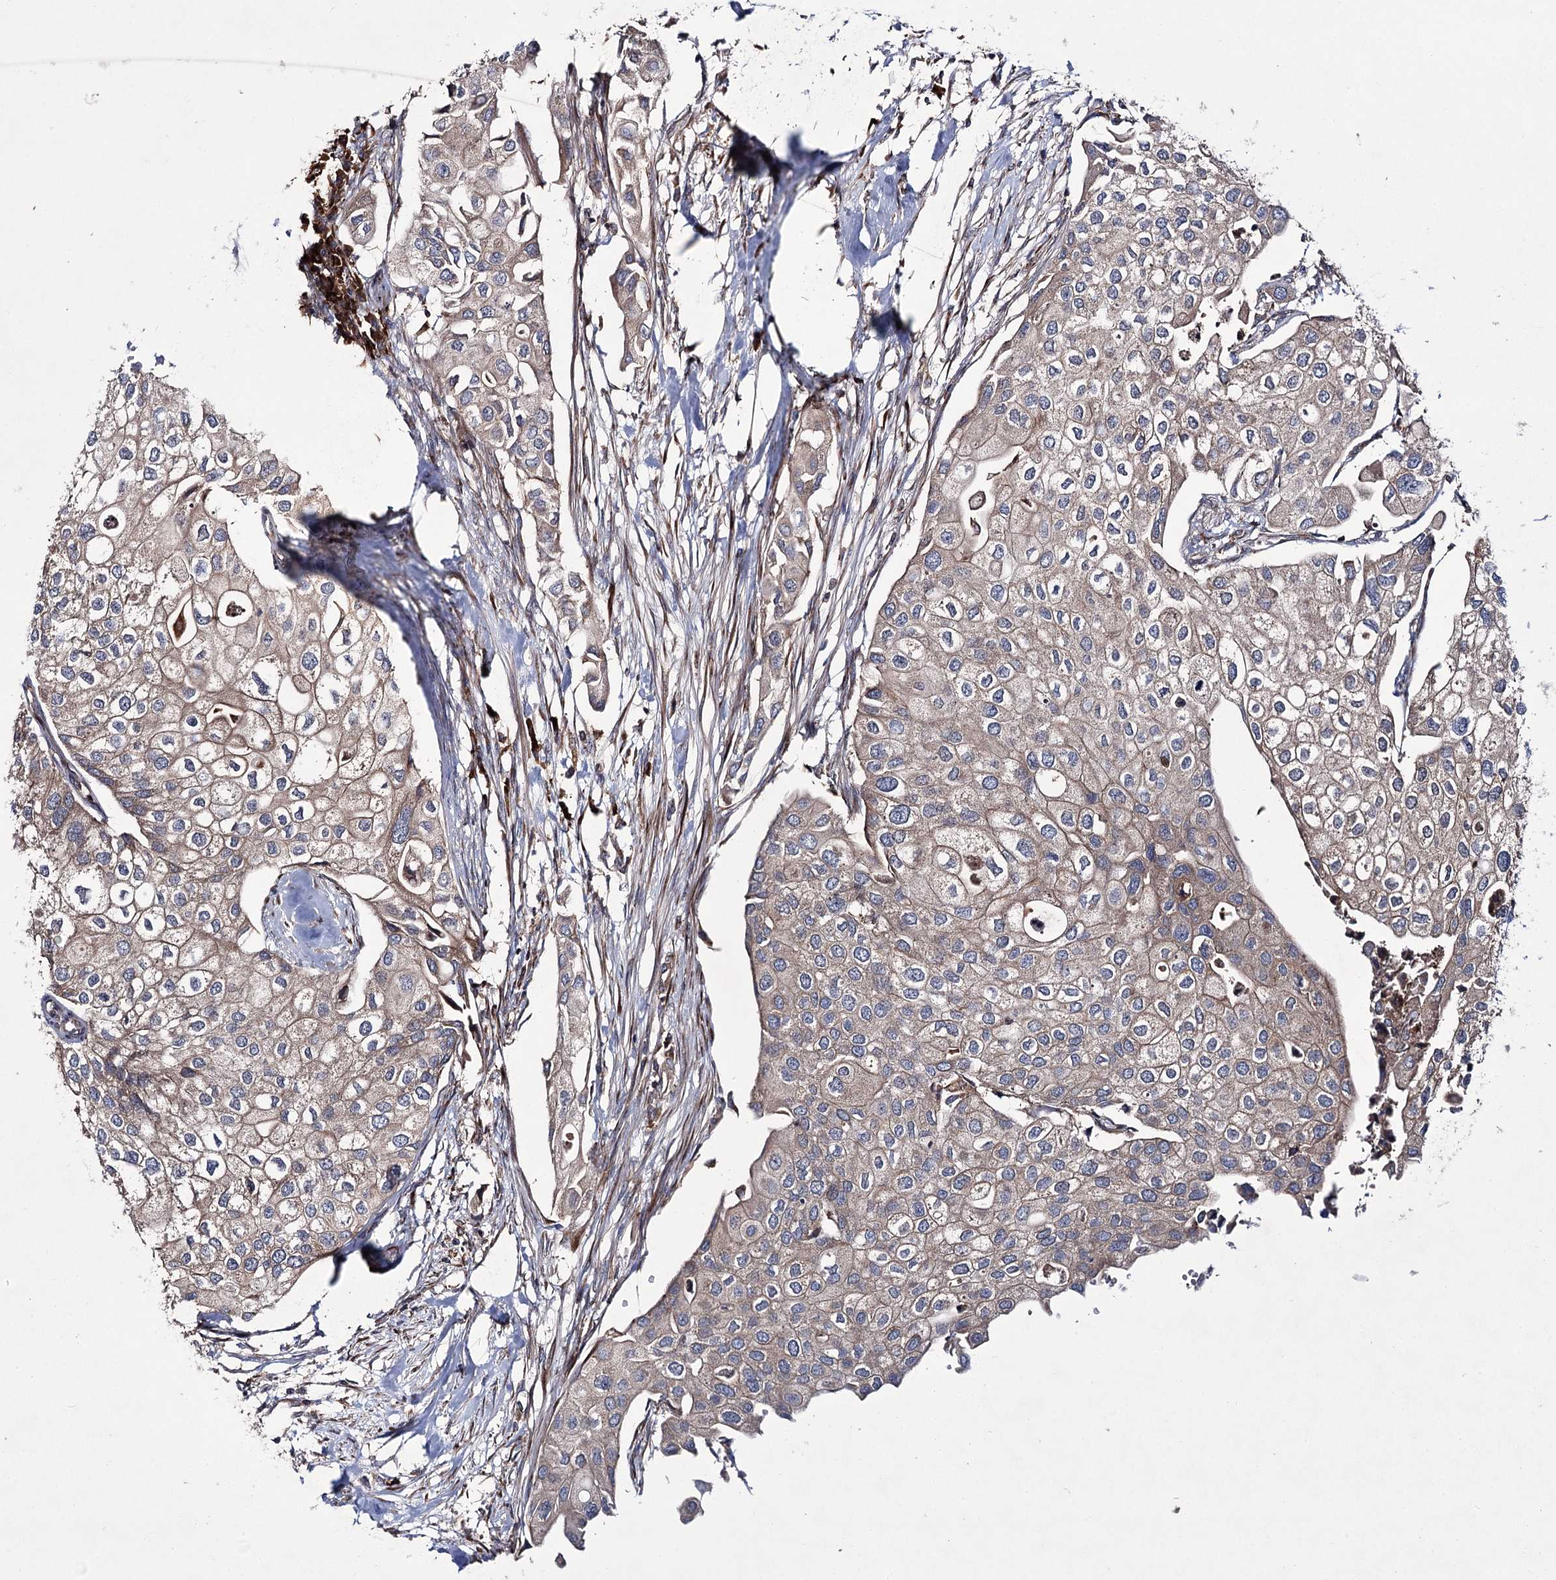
{"staining": {"intensity": "weak", "quantity": ">75%", "location": "cytoplasmic/membranous"}, "tissue": "urothelial cancer", "cell_type": "Tumor cells", "image_type": "cancer", "snomed": [{"axis": "morphology", "description": "Urothelial carcinoma, High grade"}, {"axis": "topography", "description": "Urinary bladder"}], "caption": "A histopathology image of human urothelial carcinoma (high-grade) stained for a protein displays weak cytoplasmic/membranous brown staining in tumor cells.", "gene": "HECTD2", "patient": {"sex": "male", "age": 64}}